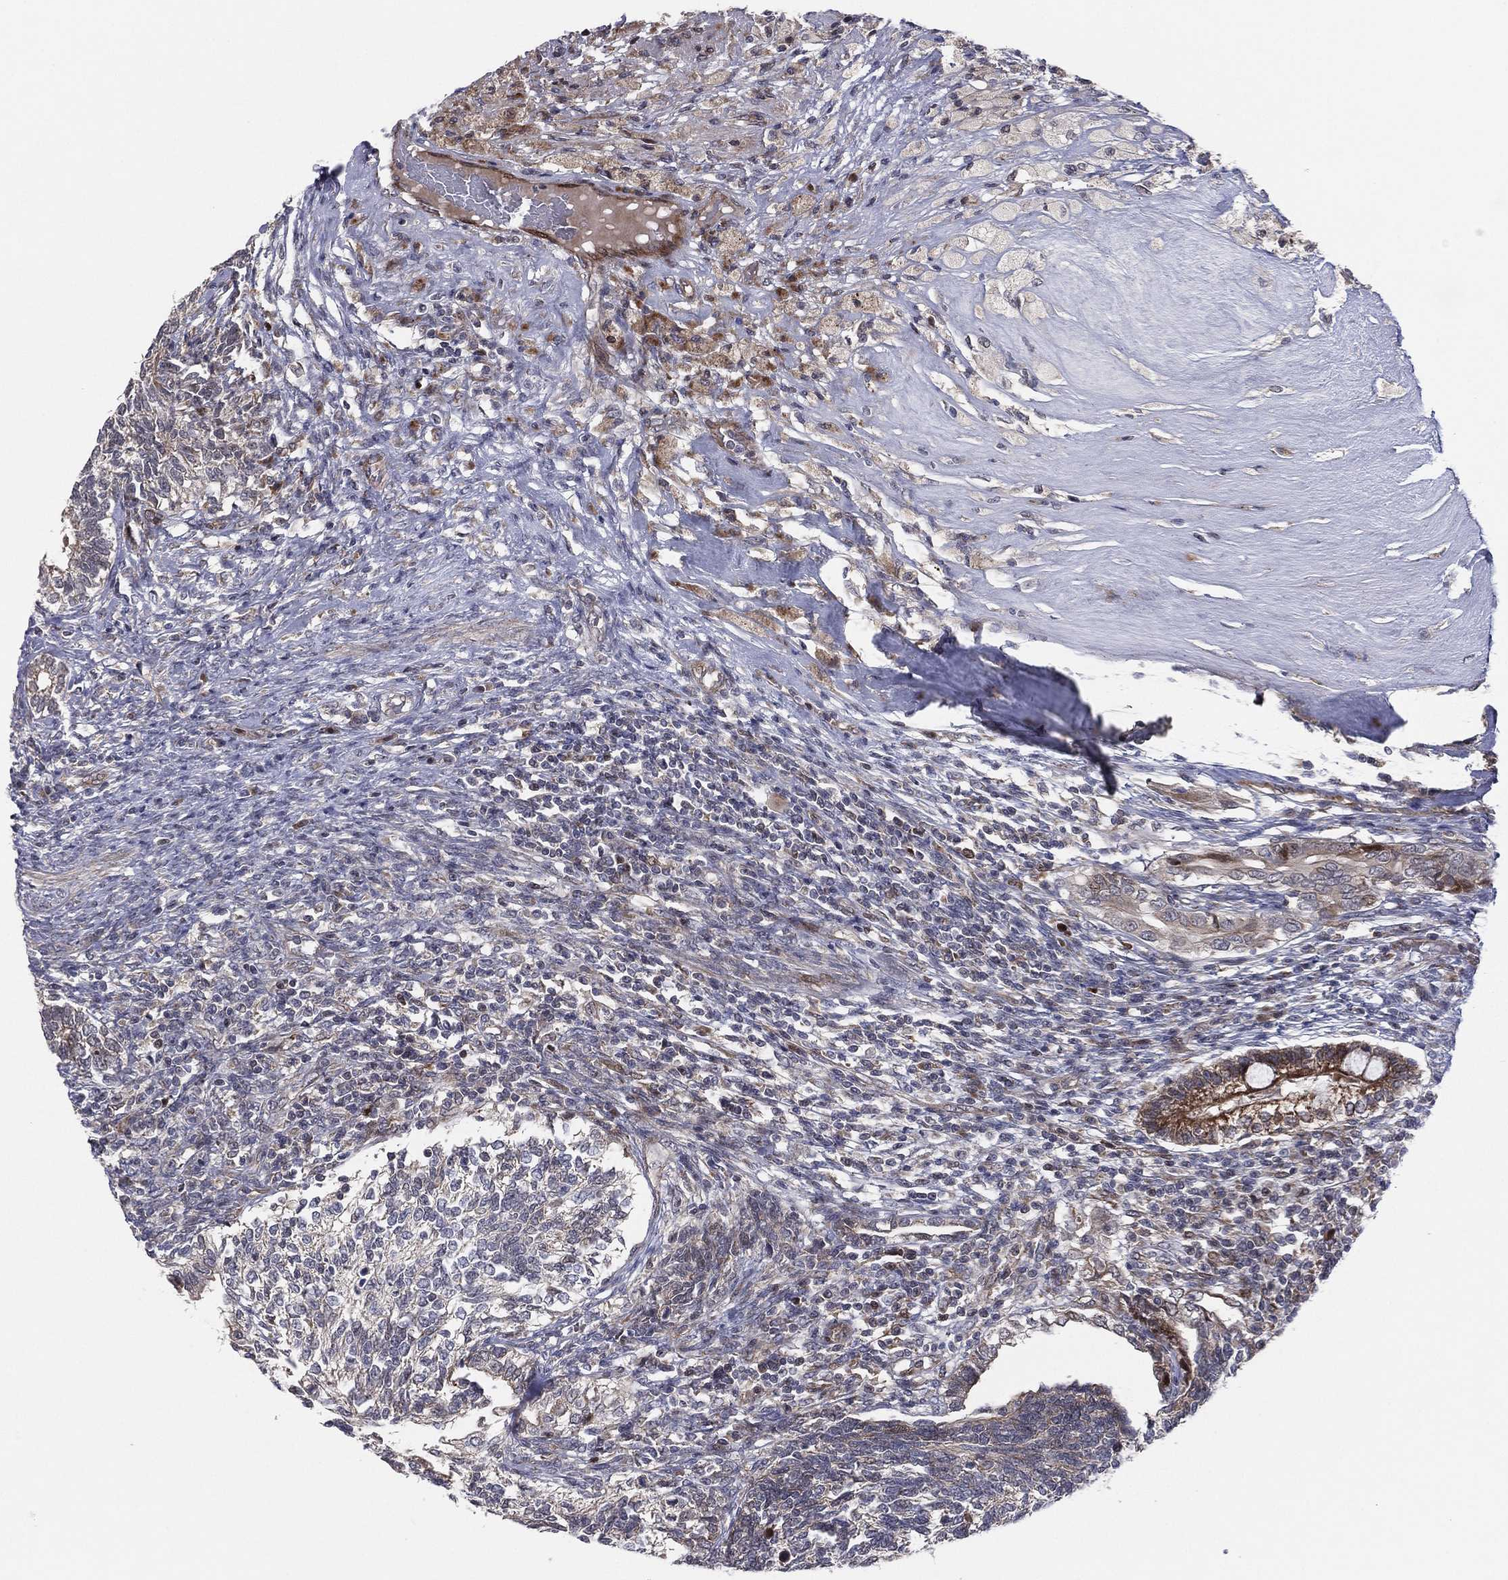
{"staining": {"intensity": "negative", "quantity": "none", "location": "none"}, "tissue": "testis cancer", "cell_type": "Tumor cells", "image_type": "cancer", "snomed": [{"axis": "morphology", "description": "Seminoma, NOS"}, {"axis": "morphology", "description": "Carcinoma, Embryonal, NOS"}, {"axis": "topography", "description": "Testis"}], "caption": "A high-resolution photomicrograph shows immunohistochemistry (IHC) staining of testis embryonal carcinoma, which reveals no significant staining in tumor cells. The staining is performed using DAB brown chromogen with nuclei counter-stained in using hematoxylin.", "gene": "UTP14A", "patient": {"sex": "male", "age": 41}}